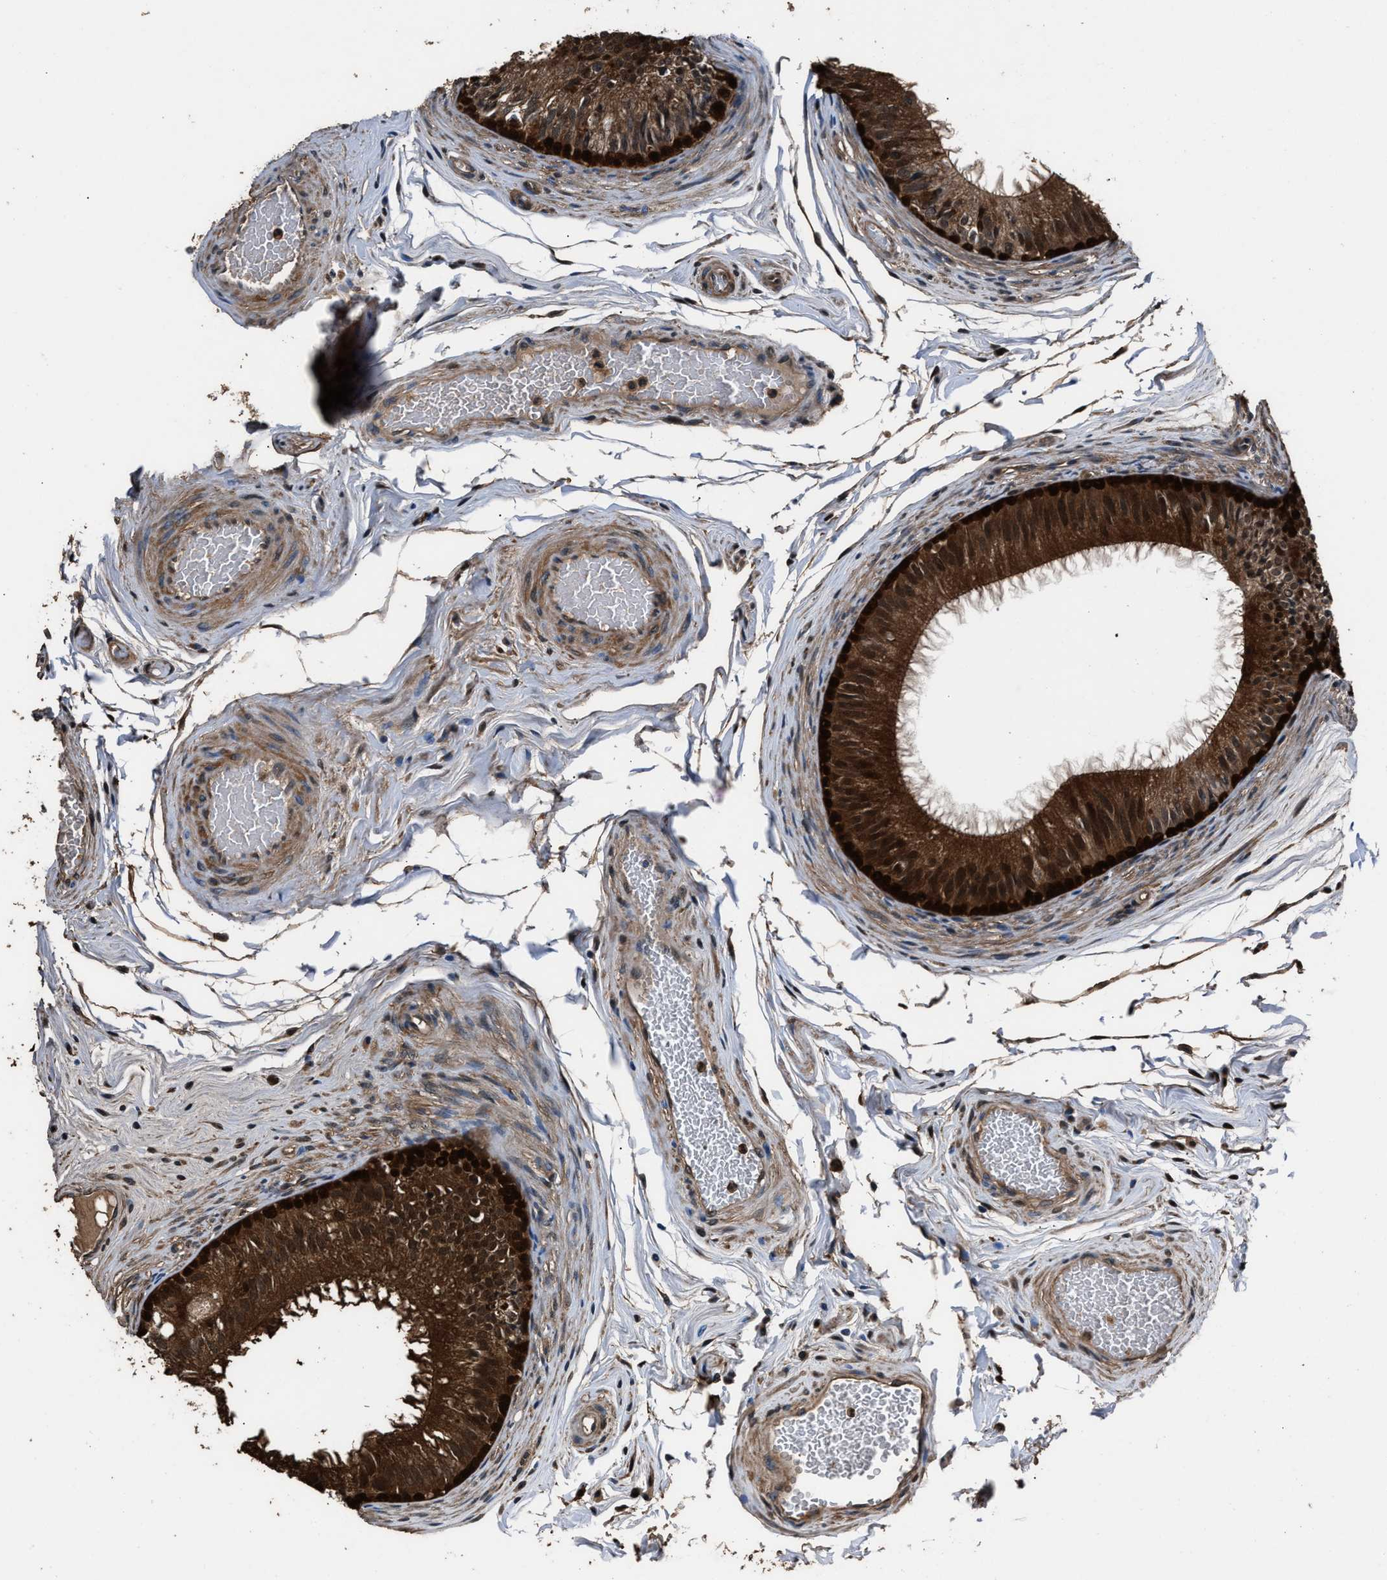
{"staining": {"intensity": "strong", "quantity": ">75%", "location": "cytoplasmic/membranous,nuclear"}, "tissue": "epididymis", "cell_type": "Glandular cells", "image_type": "normal", "snomed": [{"axis": "morphology", "description": "Normal tissue, NOS"}, {"axis": "topography", "description": "Testis"}, {"axis": "topography", "description": "Epididymis"}], "caption": "About >75% of glandular cells in benign epididymis demonstrate strong cytoplasmic/membranous,nuclear protein positivity as visualized by brown immunohistochemical staining.", "gene": "GSTP1", "patient": {"sex": "male", "age": 36}}